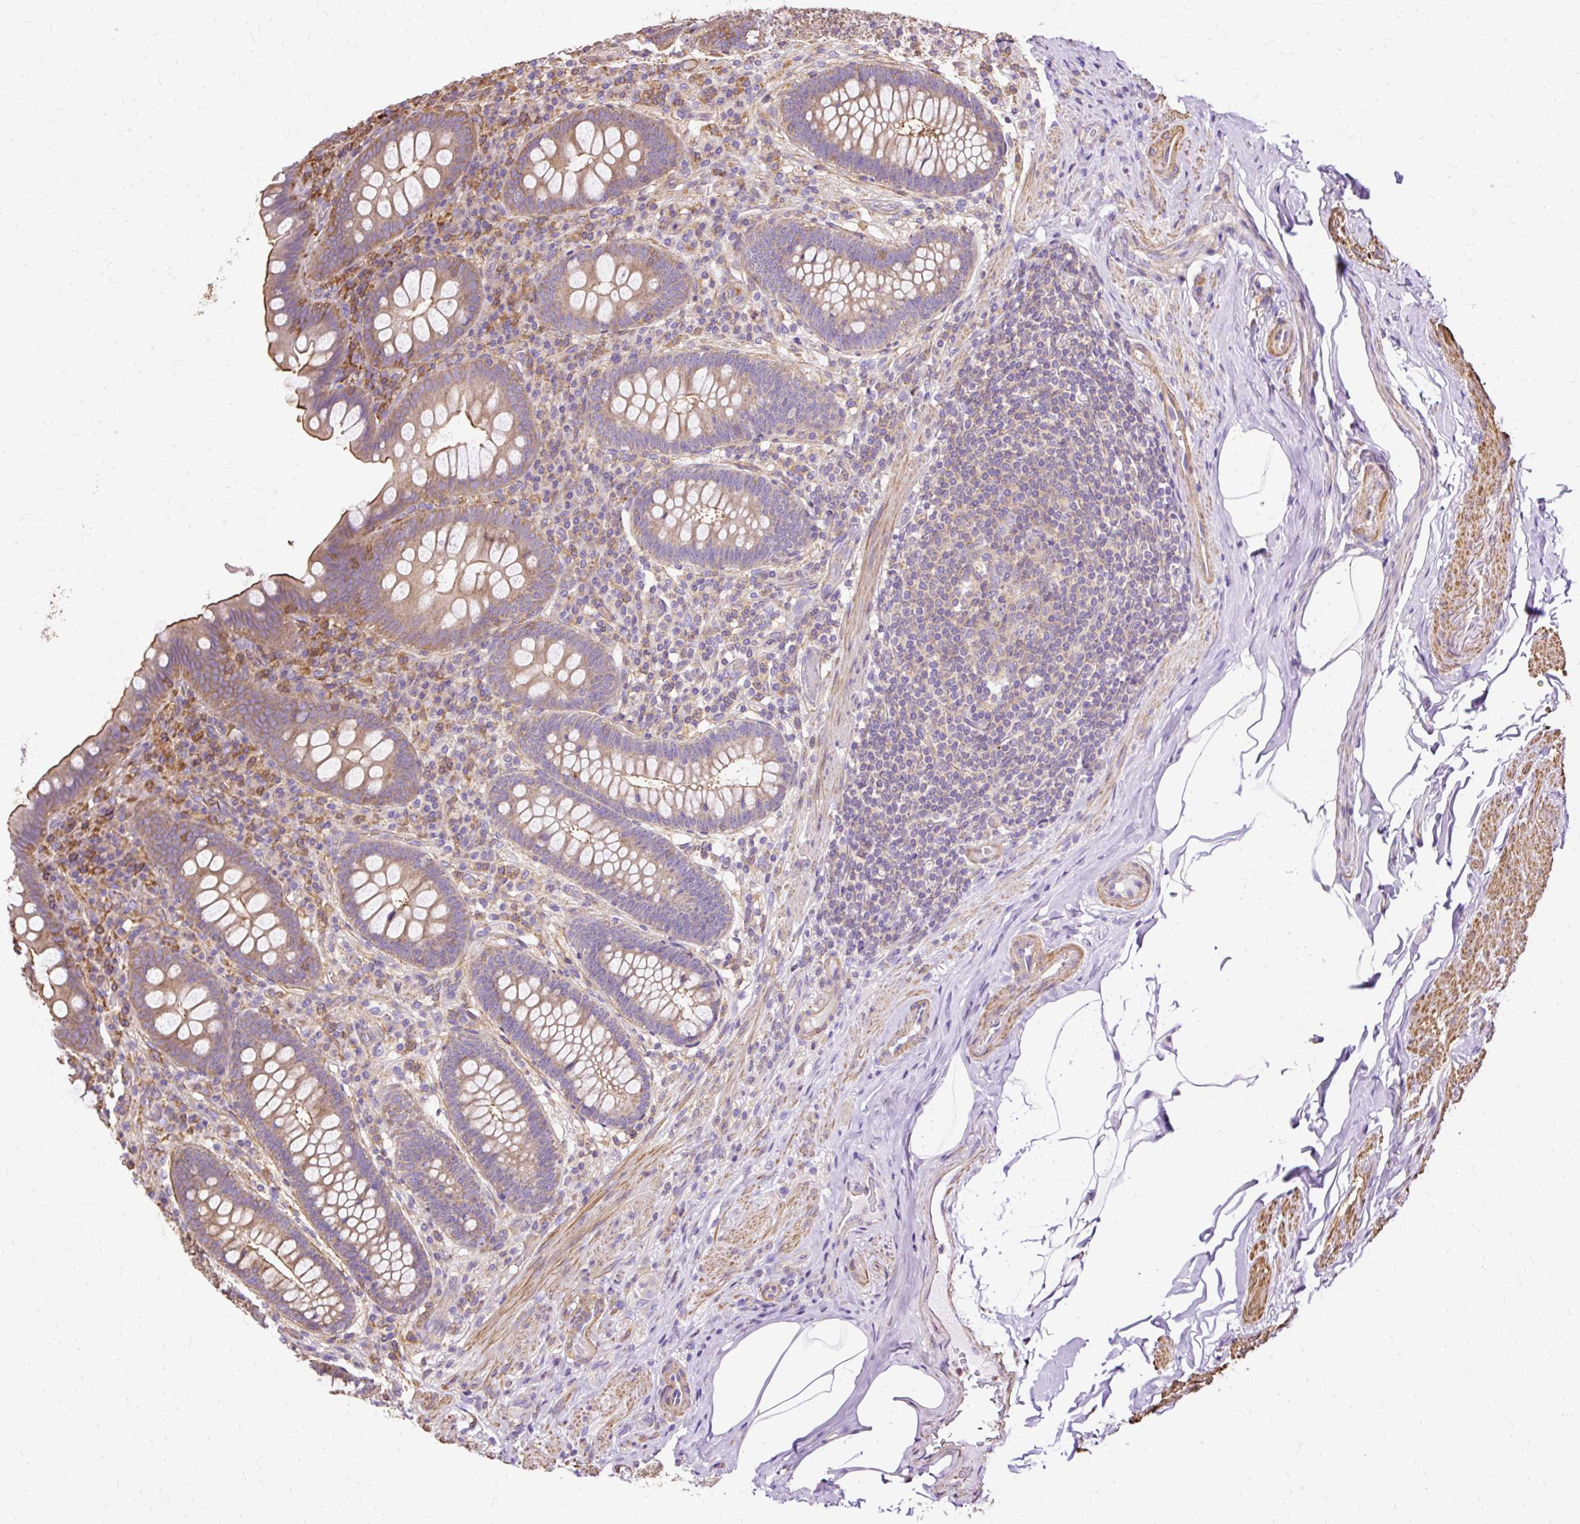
{"staining": {"intensity": "moderate", "quantity": ">75%", "location": "cytoplasmic/membranous"}, "tissue": "appendix", "cell_type": "Glandular cells", "image_type": "normal", "snomed": [{"axis": "morphology", "description": "Normal tissue, NOS"}, {"axis": "topography", "description": "Appendix"}], "caption": "Brown immunohistochemical staining in normal appendix demonstrates moderate cytoplasmic/membranous positivity in approximately >75% of glandular cells.", "gene": "KLHL11", "patient": {"sex": "male", "age": 71}}